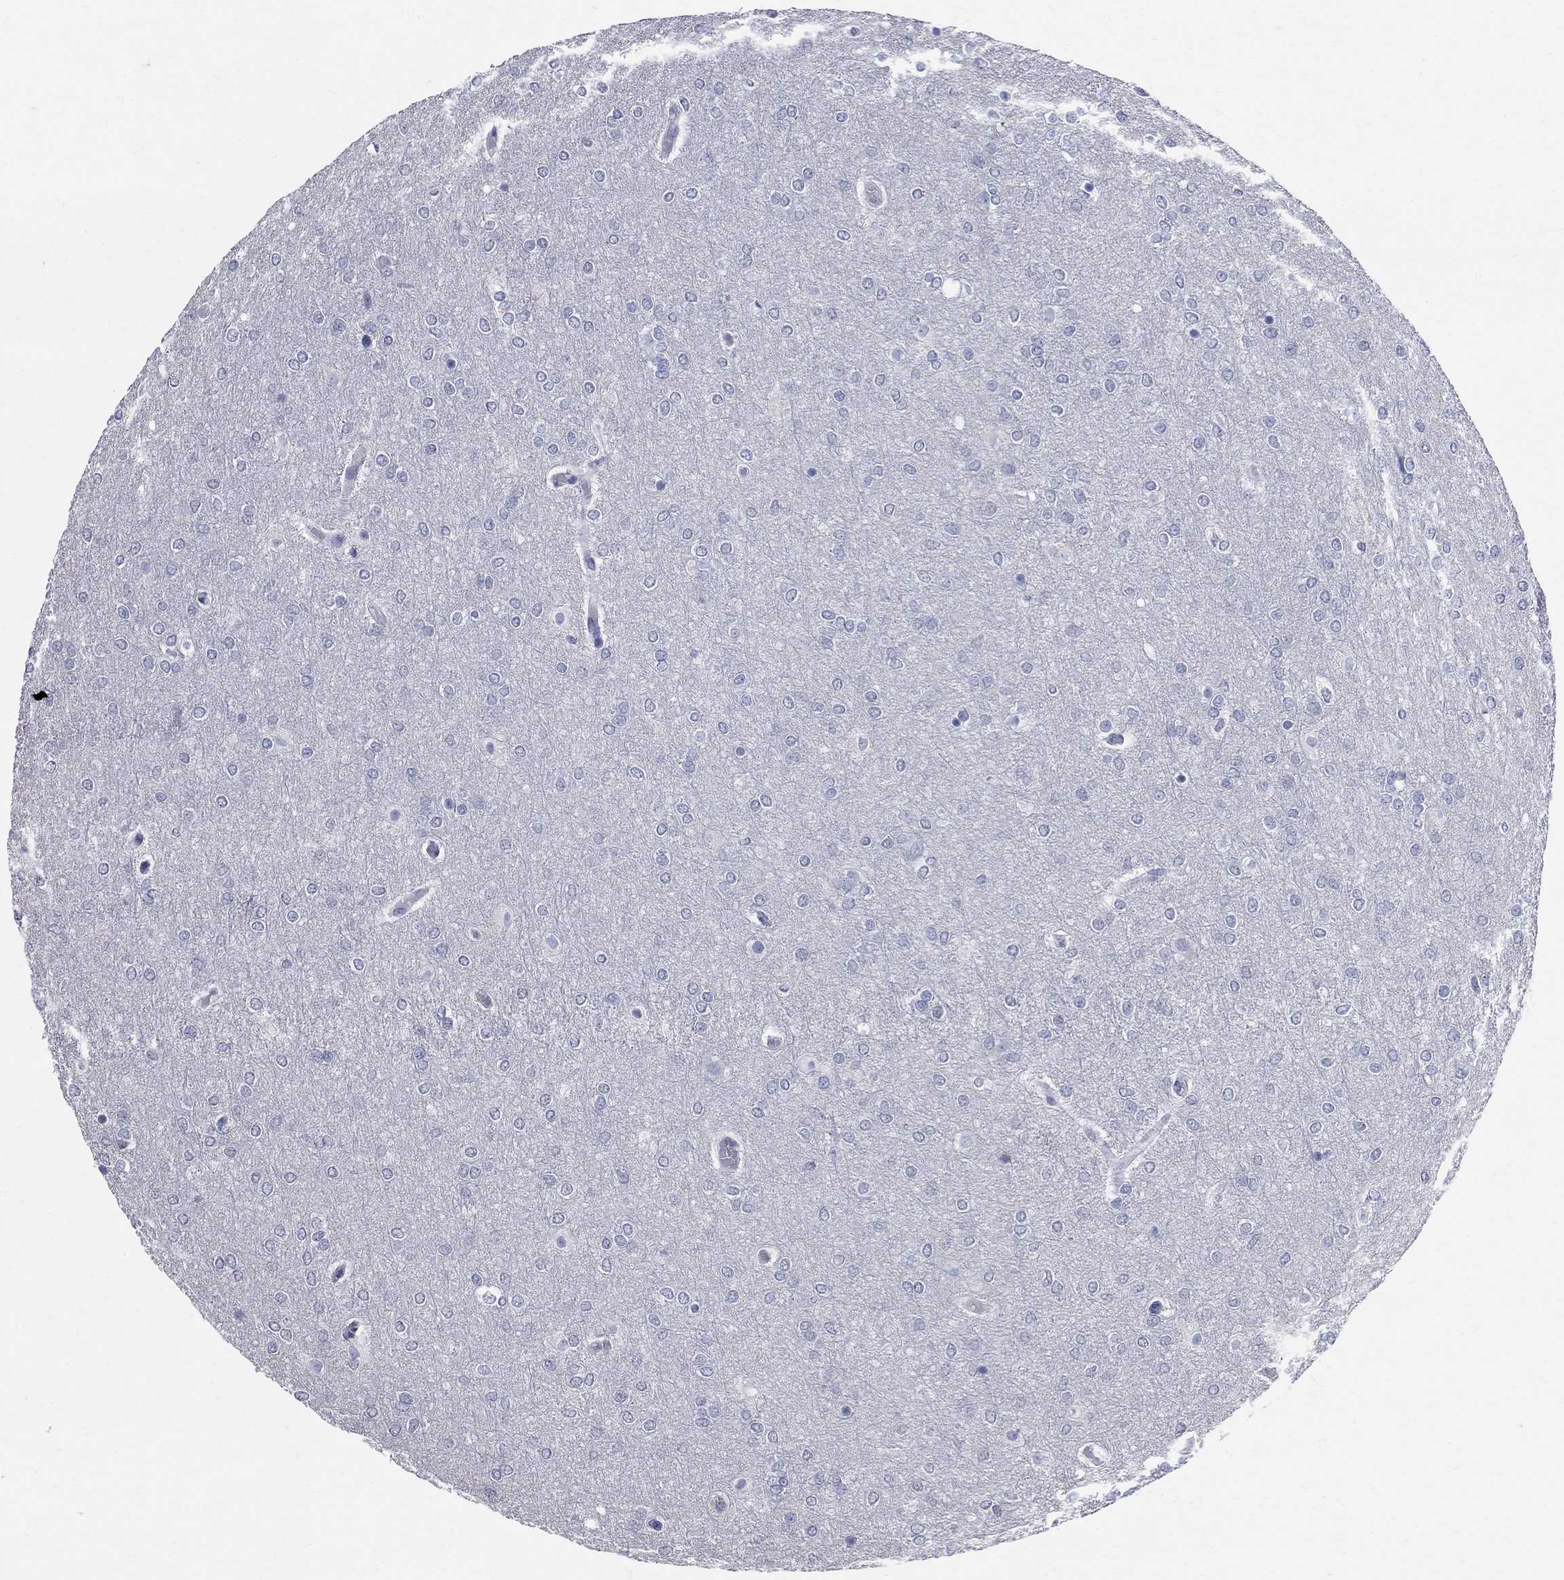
{"staining": {"intensity": "negative", "quantity": "none", "location": "none"}, "tissue": "glioma", "cell_type": "Tumor cells", "image_type": "cancer", "snomed": [{"axis": "morphology", "description": "Glioma, malignant, High grade"}, {"axis": "topography", "description": "Brain"}], "caption": "IHC of glioma demonstrates no staining in tumor cells.", "gene": "BPIFB1", "patient": {"sex": "female", "age": 61}}